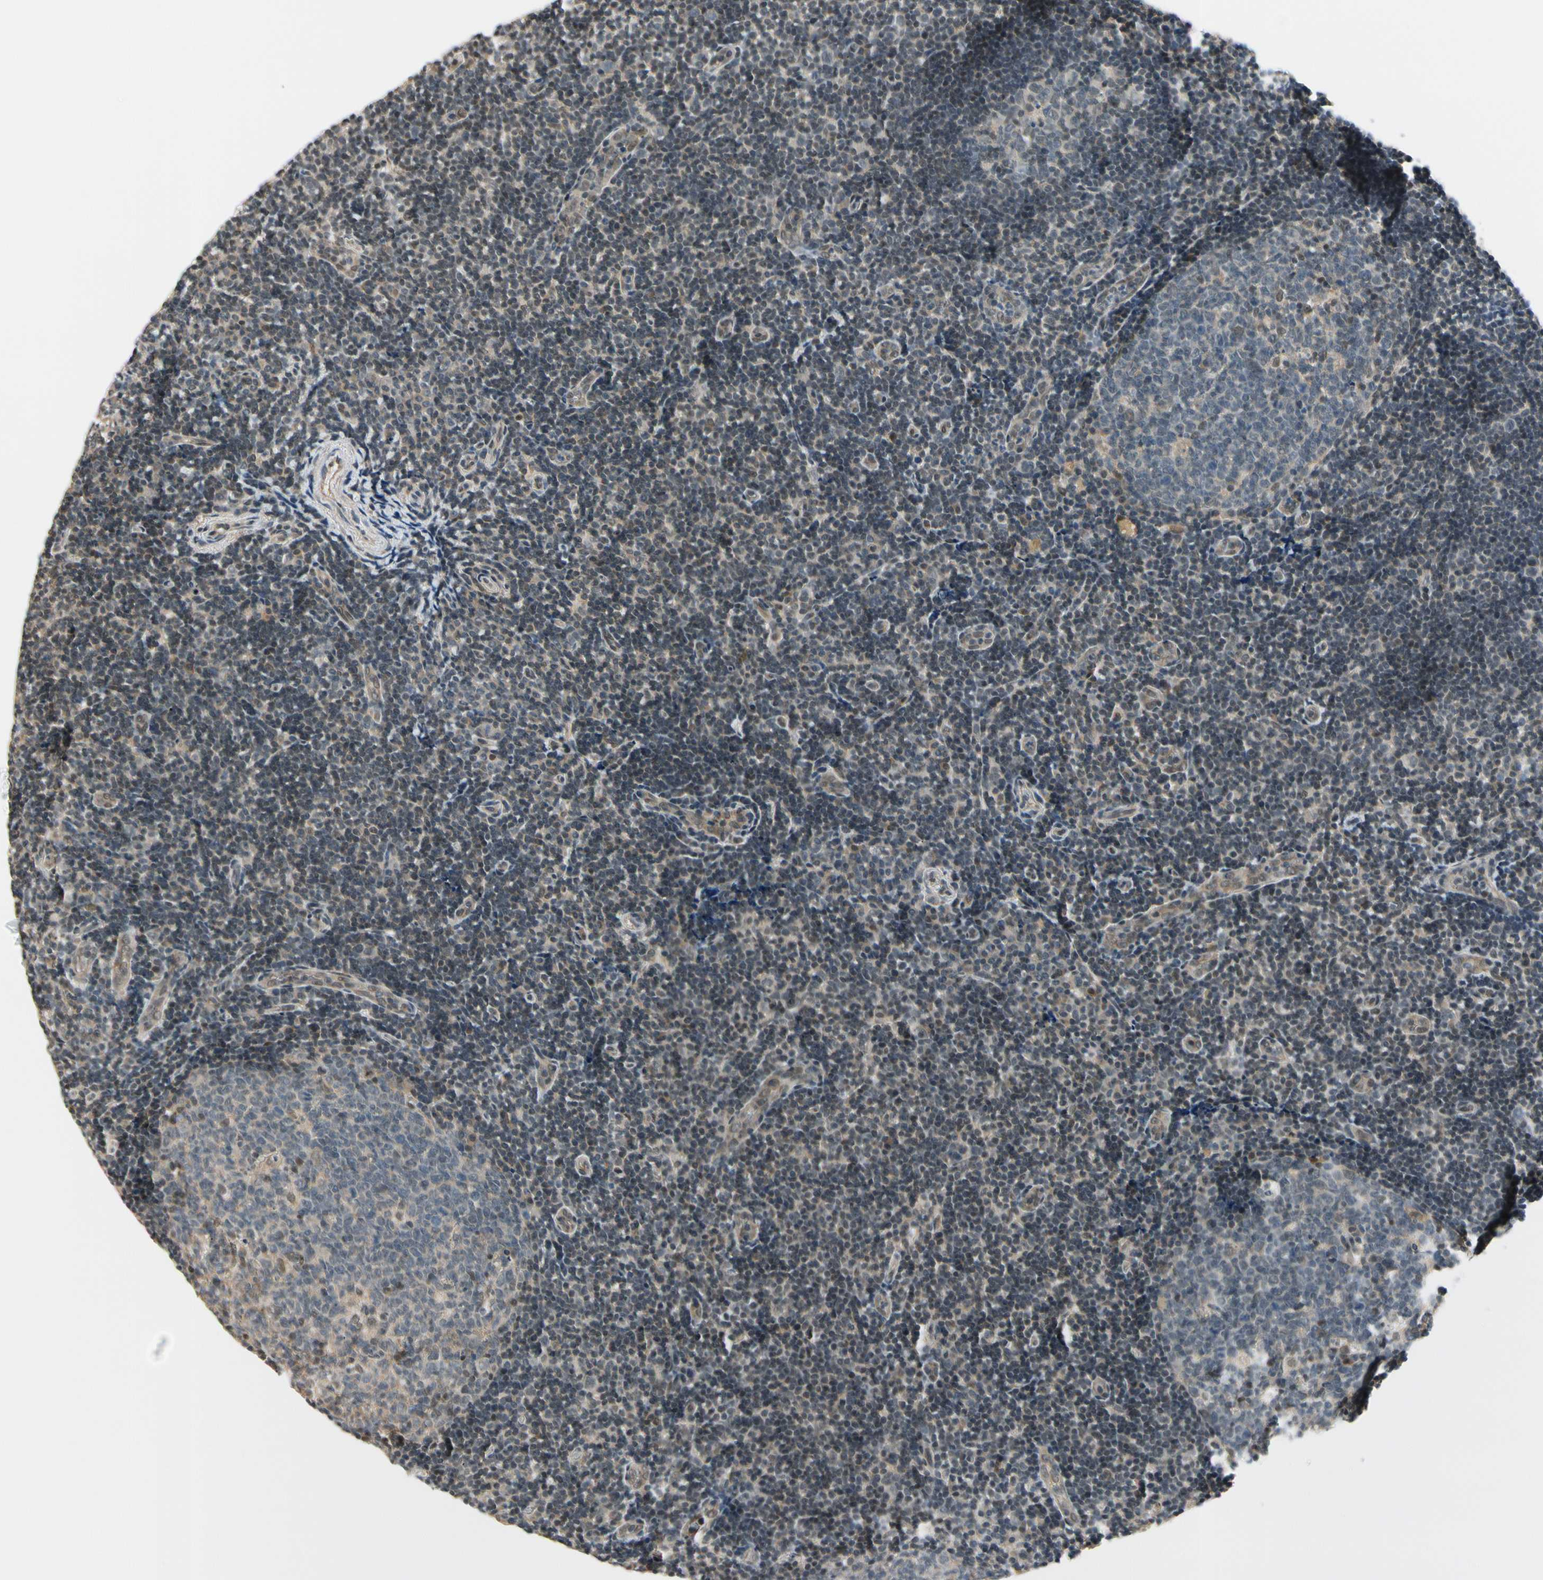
{"staining": {"intensity": "moderate", "quantity": "<25%", "location": "cytoplasmic/membranous,nuclear"}, "tissue": "tonsil", "cell_type": "Germinal center cells", "image_type": "normal", "snomed": [{"axis": "morphology", "description": "Normal tissue, NOS"}, {"axis": "topography", "description": "Tonsil"}], "caption": "About <25% of germinal center cells in benign human tonsil demonstrate moderate cytoplasmic/membranous,nuclear protein expression as visualized by brown immunohistochemical staining.", "gene": "TAF12", "patient": {"sex": "female", "age": 40}}